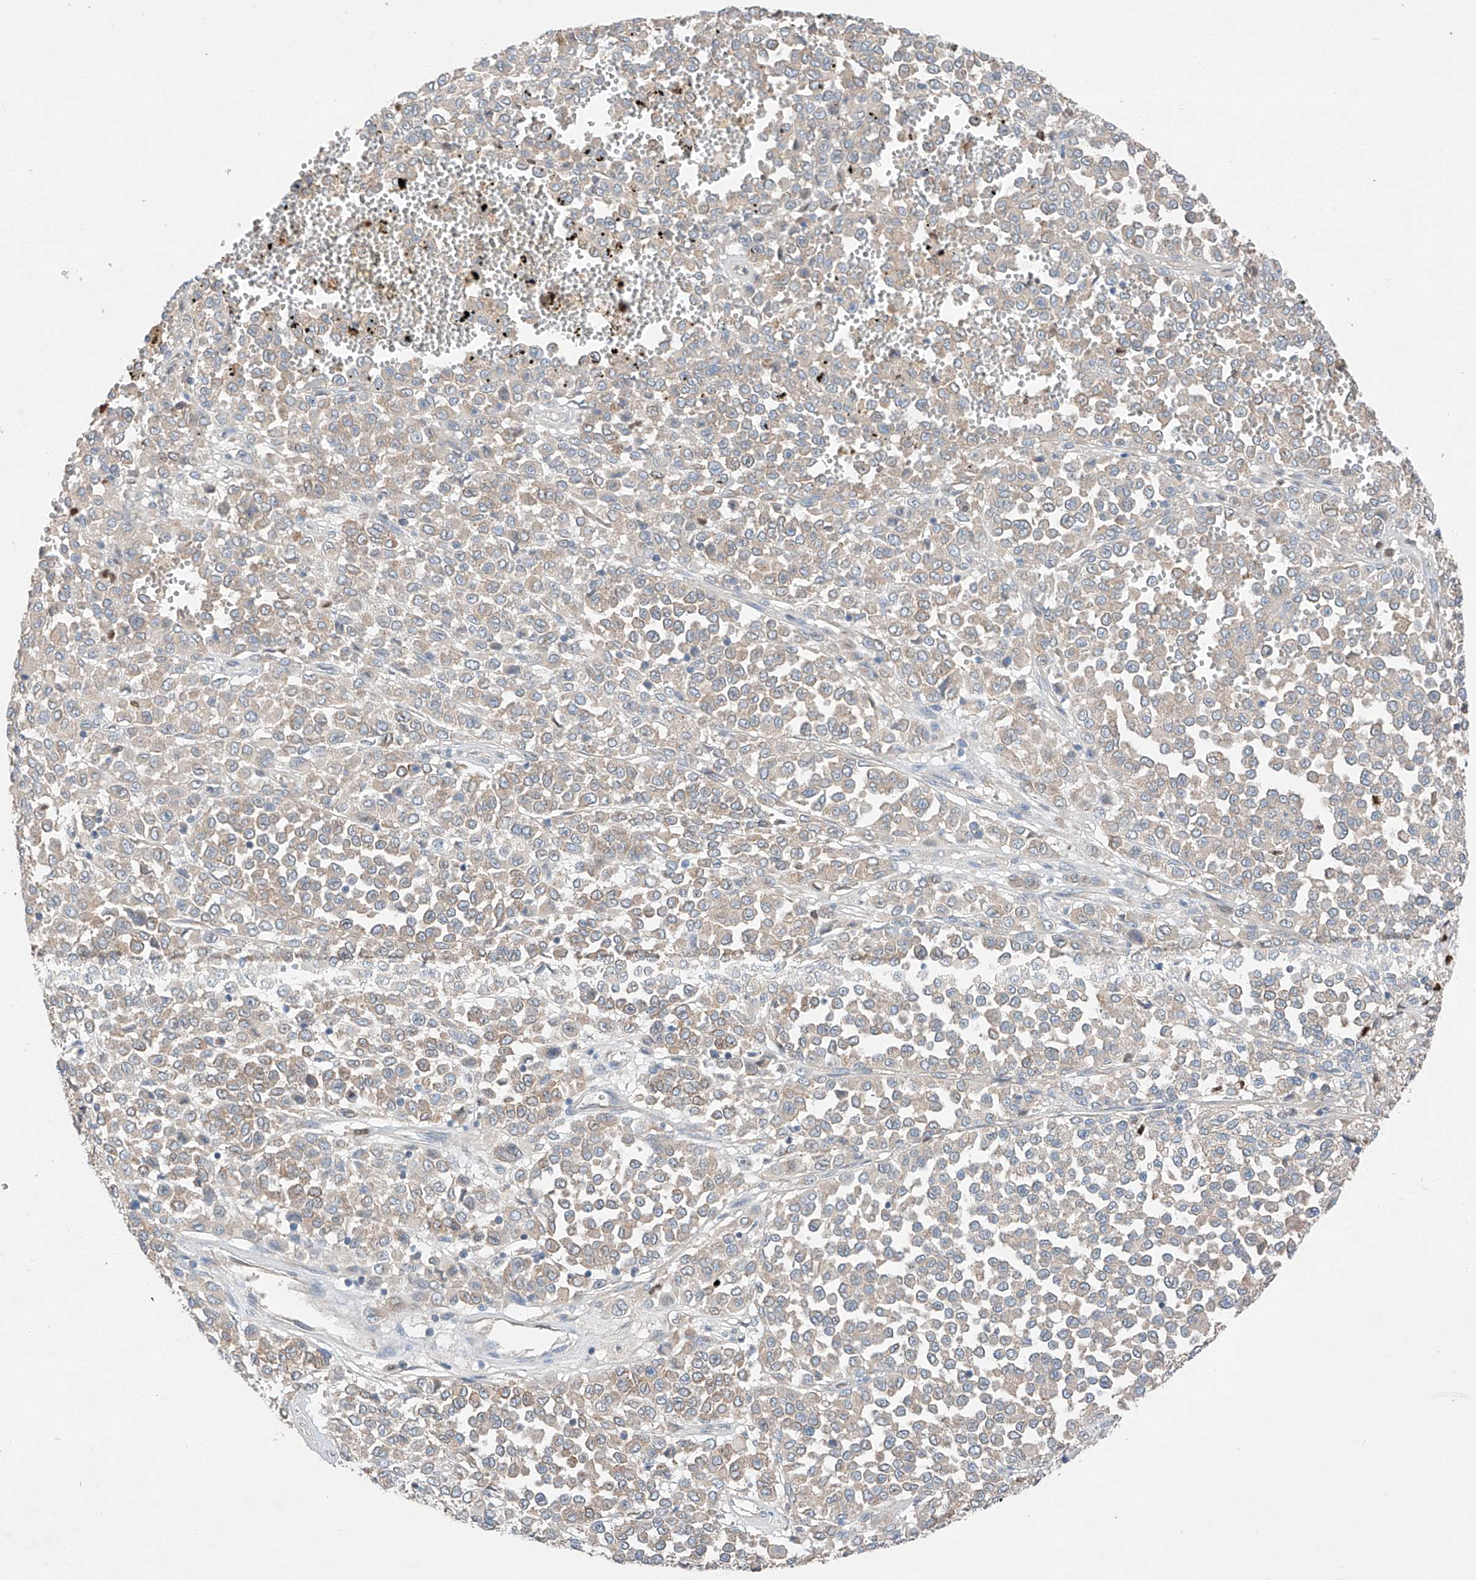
{"staining": {"intensity": "negative", "quantity": "none", "location": "none"}, "tissue": "melanoma", "cell_type": "Tumor cells", "image_type": "cancer", "snomed": [{"axis": "morphology", "description": "Malignant melanoma, Metastatic site"}, {"axis": "topography", "description": "Pancreas"}], "caption": "IHC histopathology image of neoplastic tissue: human melanoma stained with DAB demonstrates no significant protein positivity in tumor cells. (IHC, brightfield microscopy, high magnification).", "gene": "RUSC1", "patient": {"sex": "female", "age": 30}}